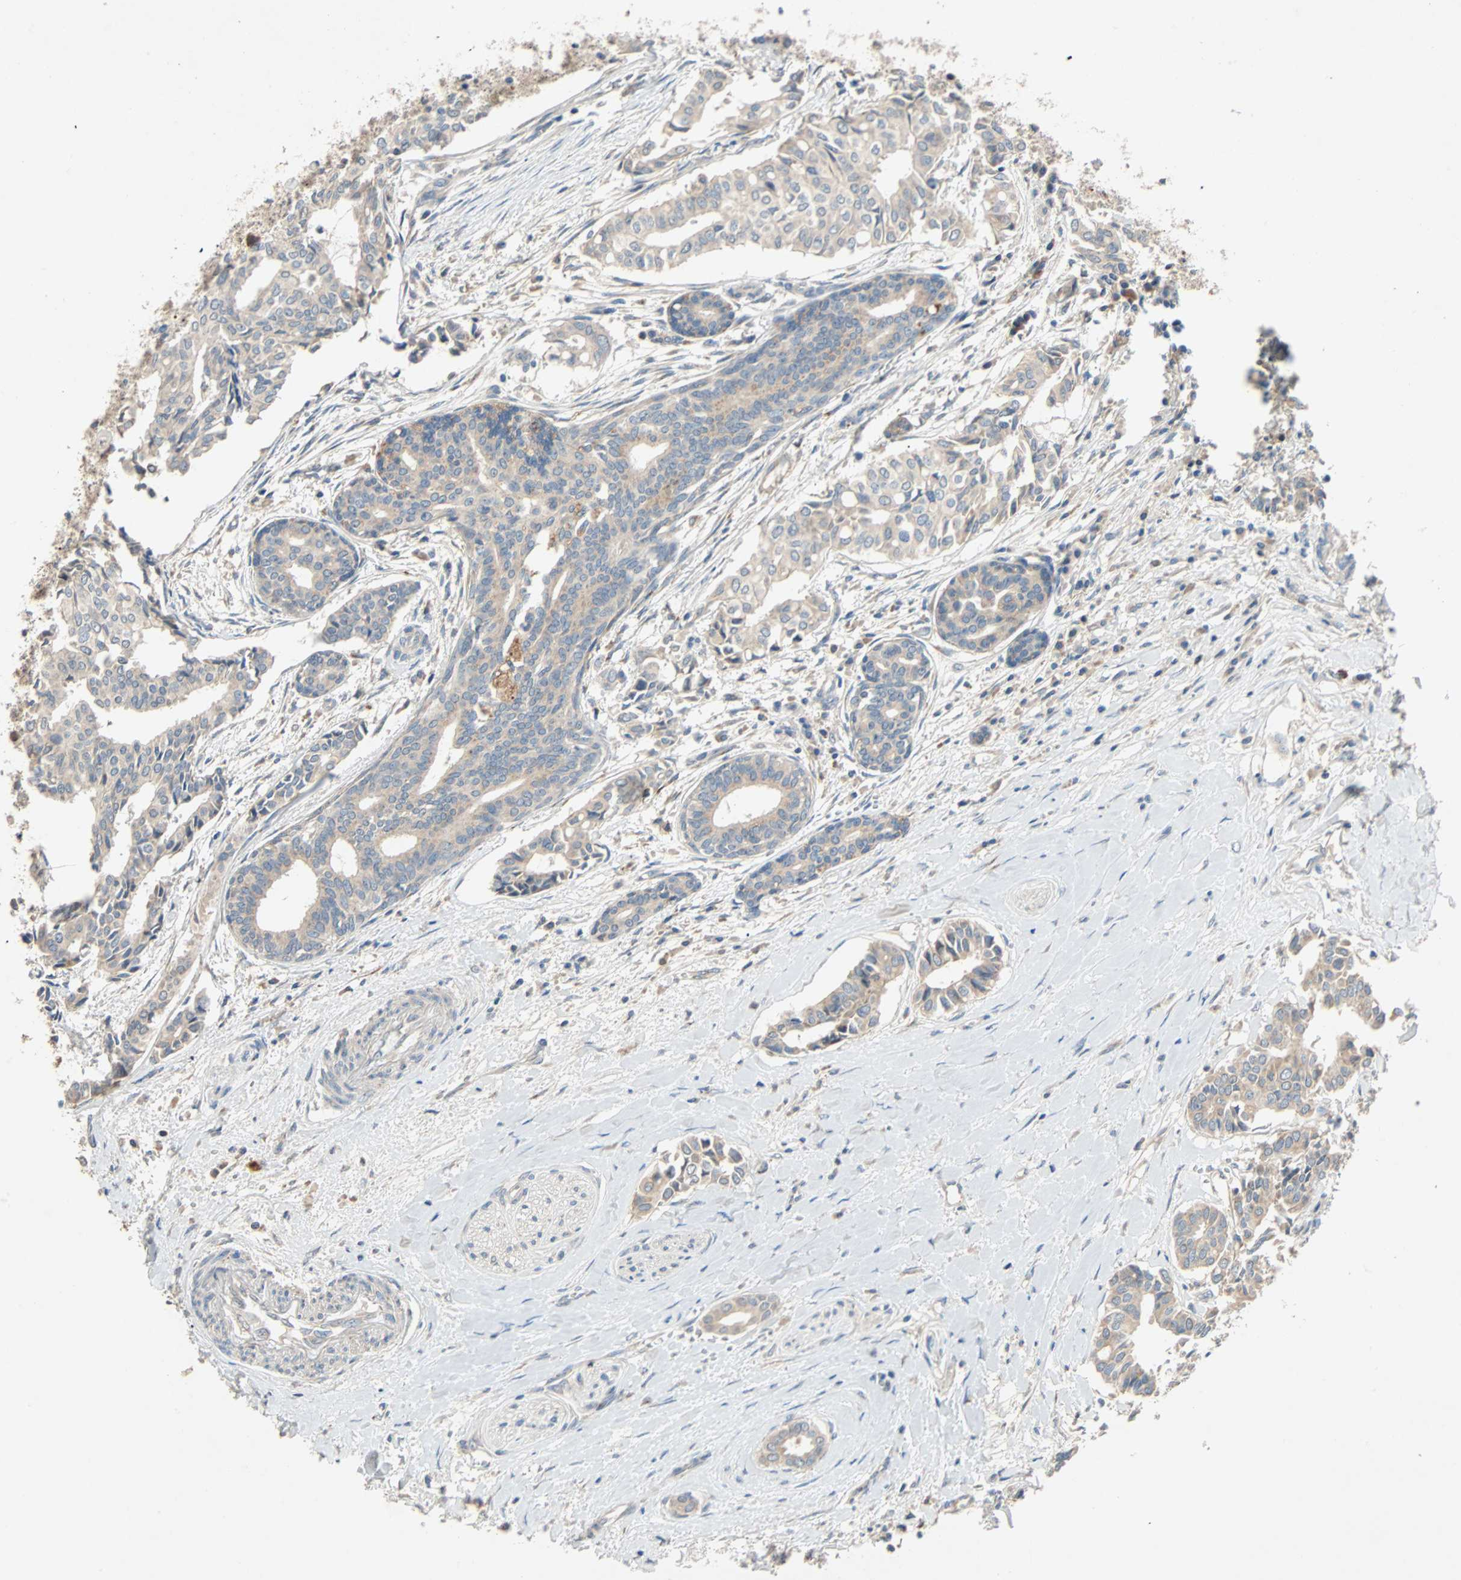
{"staining": {"intensity": "weak", "quantity": "25%-75%", "location": "cytoplasmic/membranous"}, "tissue": "head and neck cancer", "cell_type": "Tumor cells", "image_type": "cancer", "snomed": [{"axis": "morphology", "description": "Adenocarcinoma, NOS"}, {"axis": "topography", "description": "Salivary gland"}, {"axis": "topography", "description": "Head-Neck"}], "caption": "Head and neck cancer (adenocarcinoma) tissue displays weak cytoplasmic/membranous expression in about 25%-75% of tumor cells, visualized by immunohistochemistry.", "gene": "XYLT1", "patient": {"sex": "female", "age": 59}}